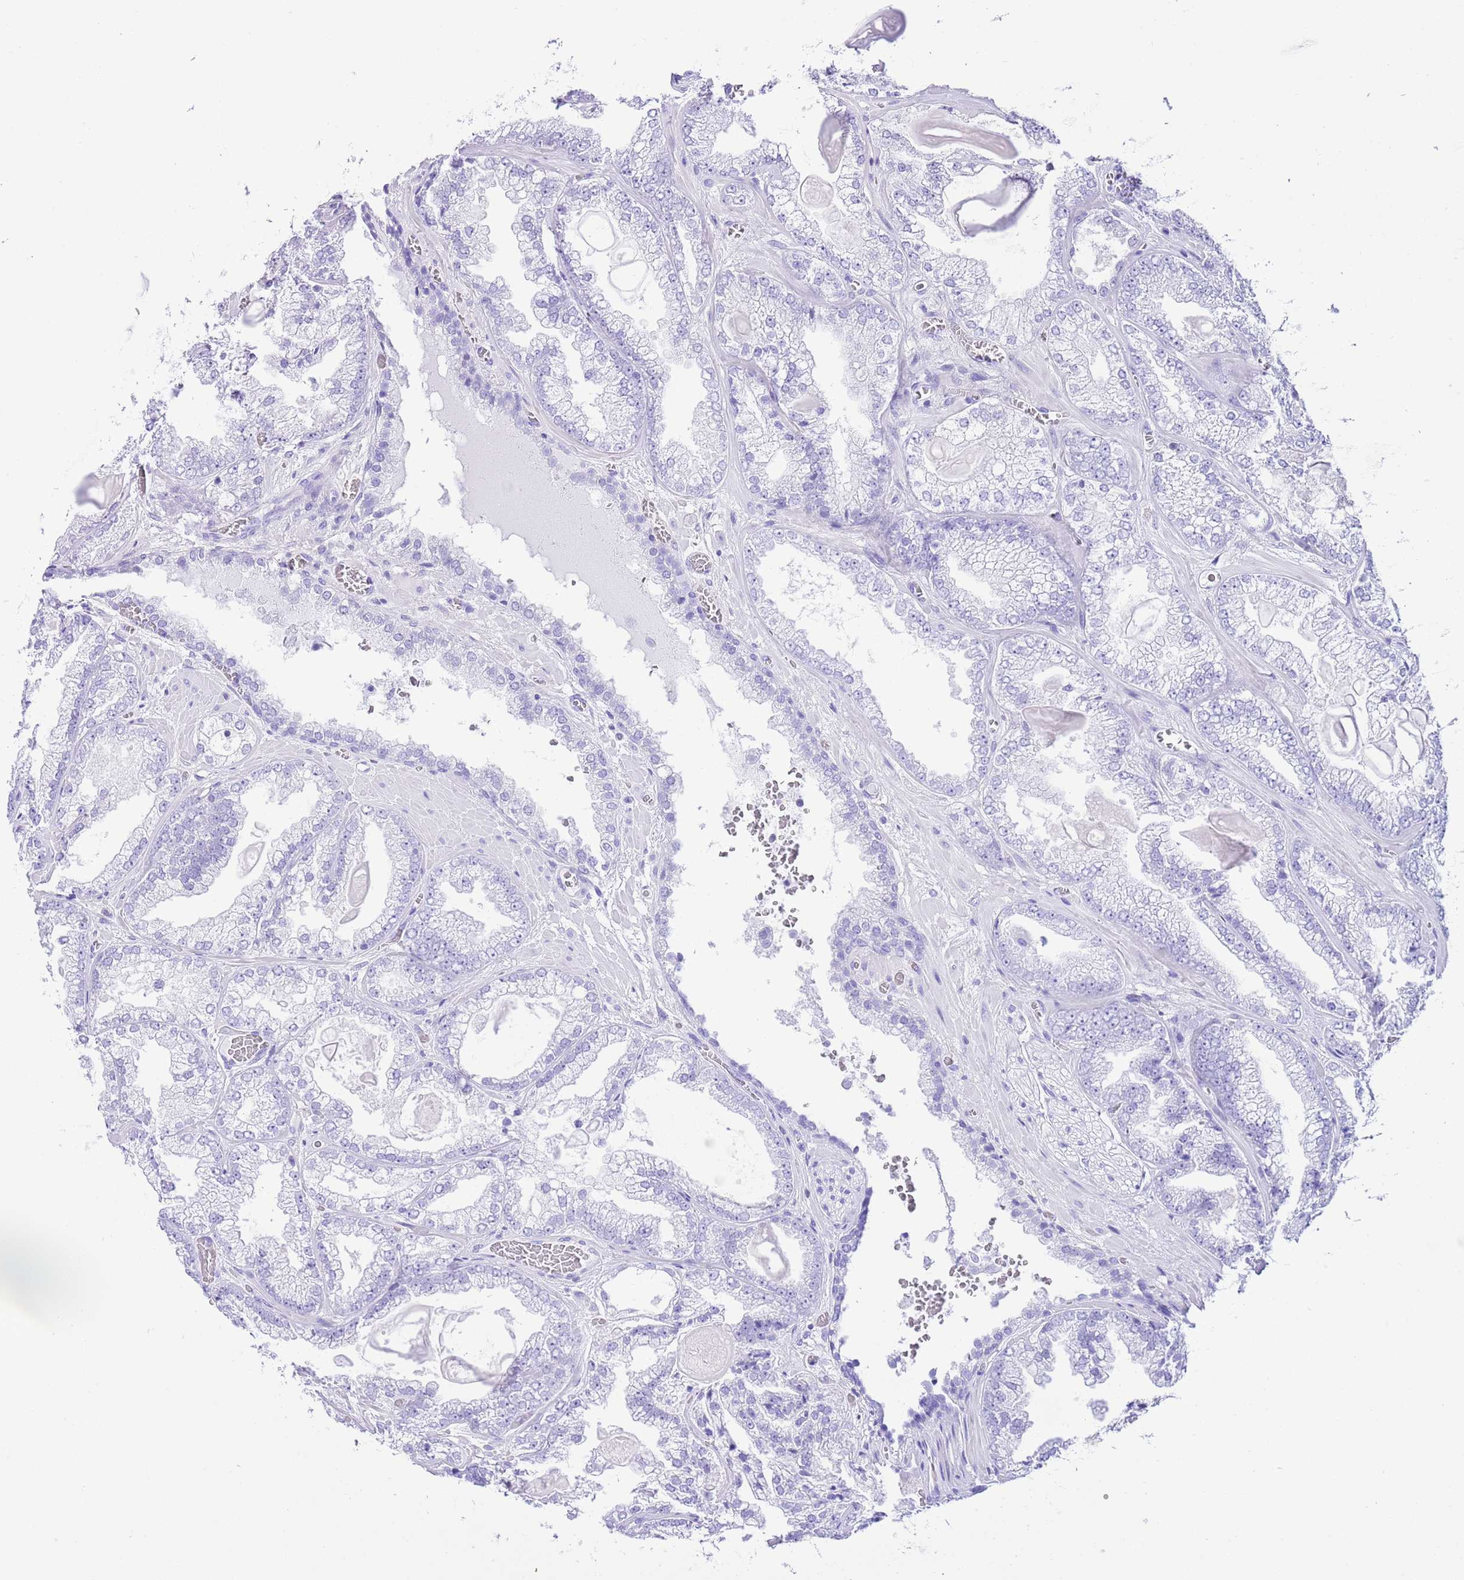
{"staining": {"intensity": "negative", "quantity": "none", "location": "none"}, "tissue": "prostate cancer", "cell_type": "Tumor cells", "image_type": "cancer", "snomed": [{"axis": "morphology", "description": "Adenocarcinoma, Low grade"}, {"axis": "topography", "description": "Prostate"}], "caption": "Immunohistochemistry image of neoplastic tissue: human low-grade adenocarcinoma (prostate) stained with DAB reveals no significant protein expression in tumor cells. The staining was performed using DAB to visualize the protein expression in brown, while the nuclei were stained in blue with hematoxylin (Magnification: 20x).", "gene": "CNN2", "patient": {"sex": "male", "age": 57}}